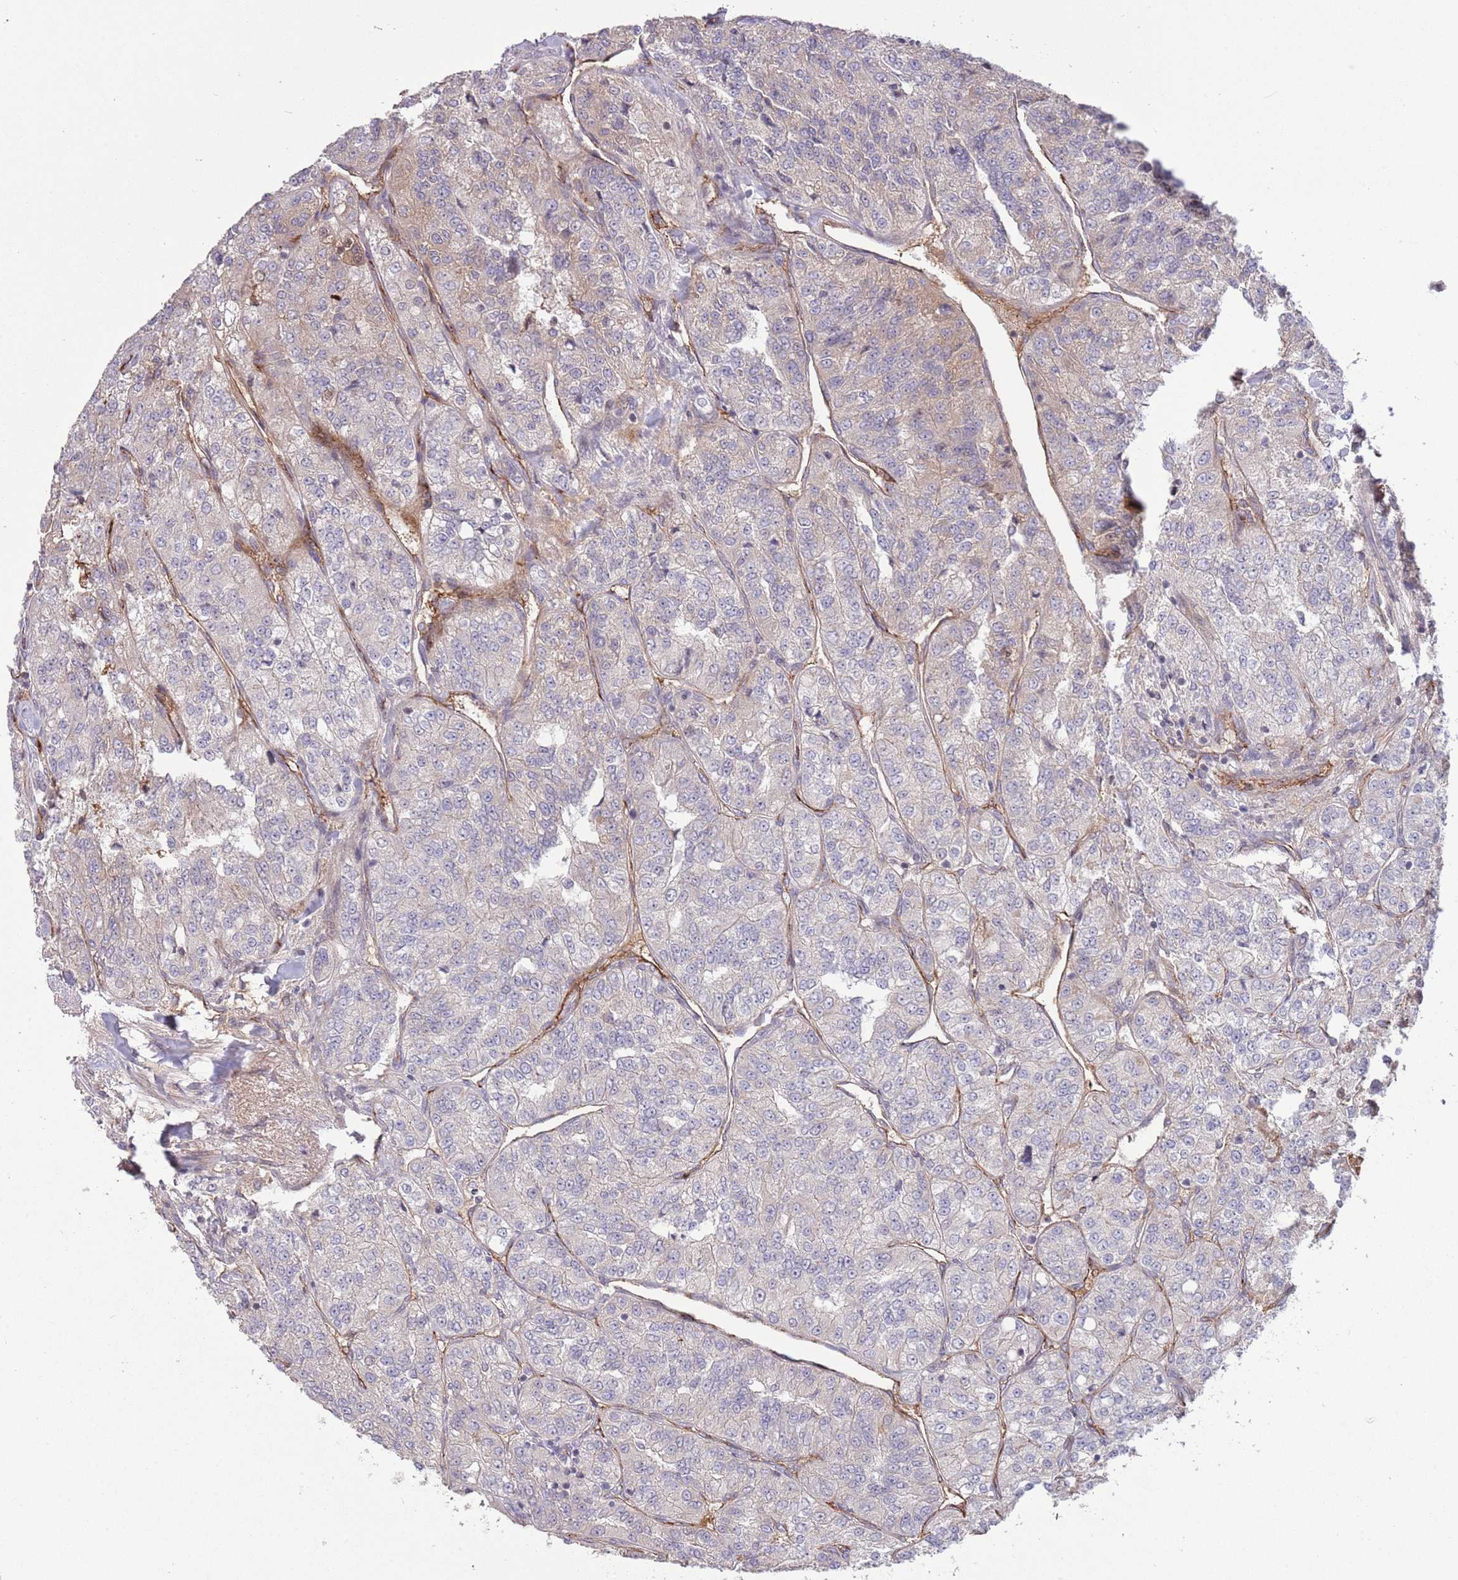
{"staining": {"intensity": "weak", "quantity": "<25%", "location": "cytoplasmic/membranous"}, "tissue": "renal cancer", "cell_type": "Tumor cells", "image_type": "cancer", "snomed": [{"axis": "morphology", "description": "Adenocarcinoma, NOS"}, {"axis": "topography", "description": "Kidney"}], "caption": "A micrograph of human renal cancer (adenocarcinoma) is negative for staining in tumor cells.", "gene": "DPP10", "patient": {"sex": "female", "age": 63}}